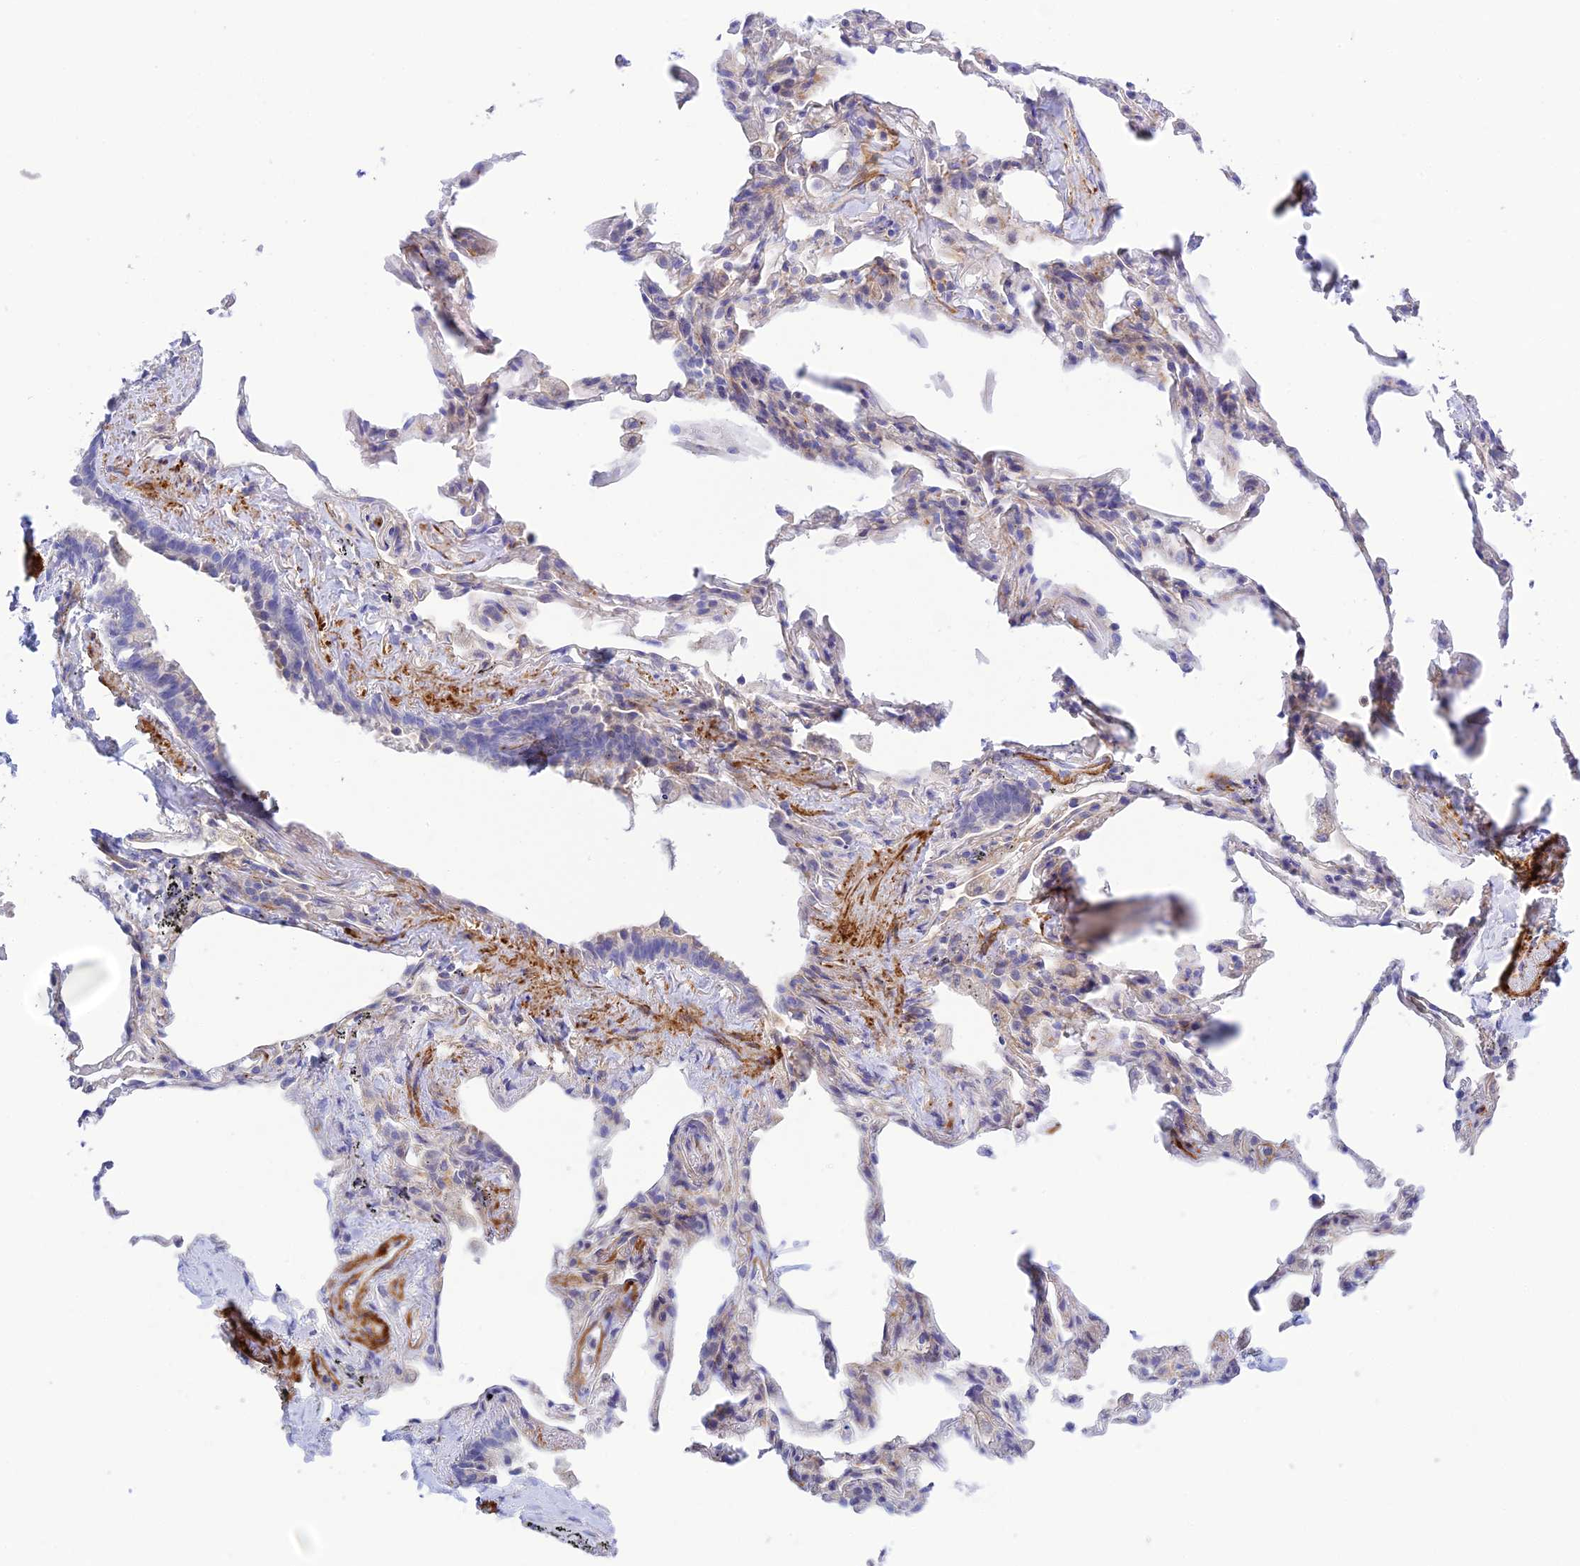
{"staining": {"intensity": "negative", "quantity": "none", "location": "none"}, "tissue": "adipose tissue", "cell_type": "Adipocytes", "image_type": "normal", "snomed": [{"axis": "morphology", "description": "Normal tissue, NOS"}, {"axis": "topography", "description": "Lymph node"}, {"axis": "topography", "description": "Bronchus"}], "caption": "IHC micrograph of normal adipose tissue: adipose tissue stained with DAB (3,3'-diaminobenzidine) demonstrates no significant protein staining in adipocytes.", "gene": "ZDHHC16", "patient": {"sex": "male", "age": 63}}